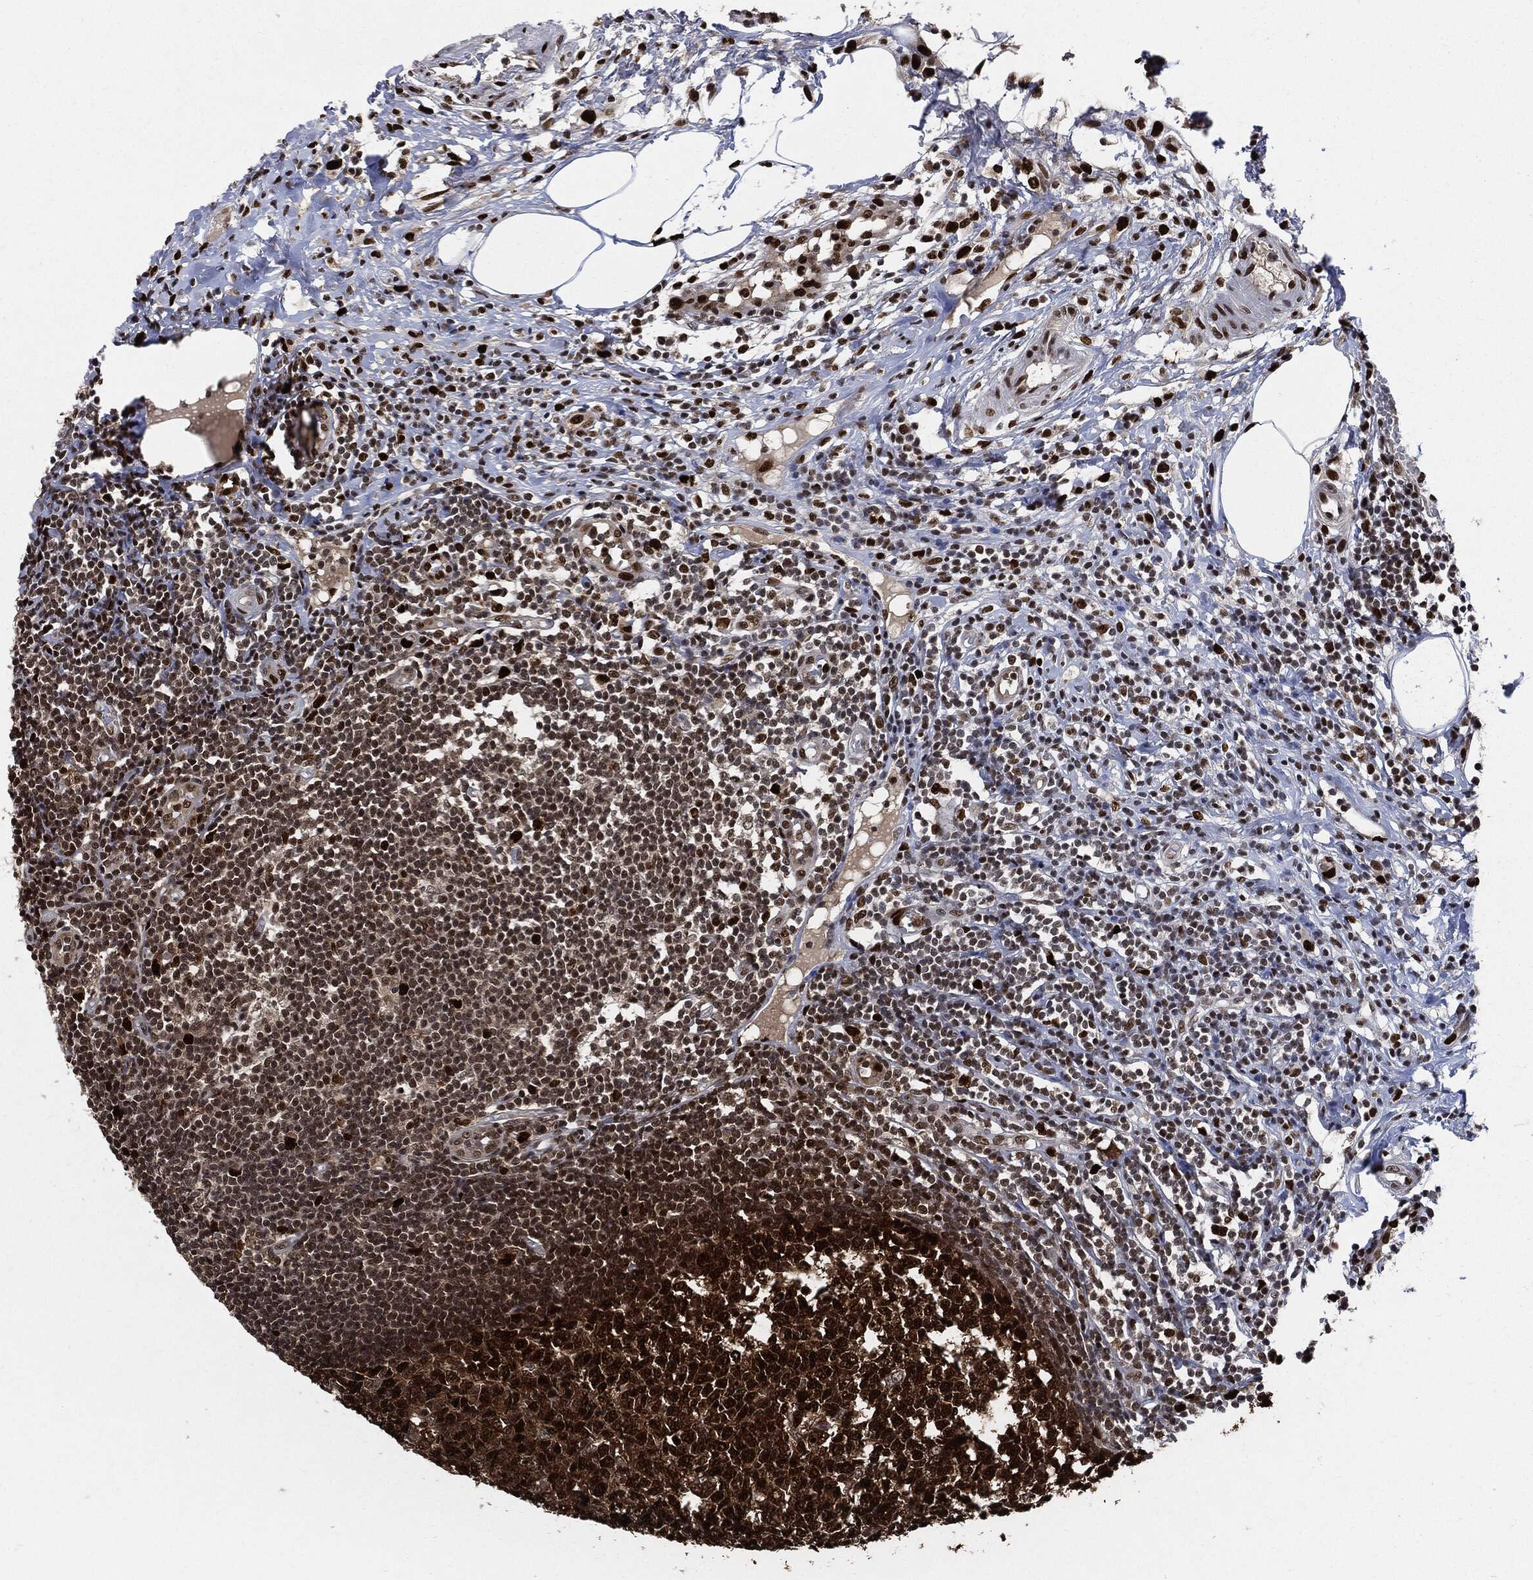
{"staining": {"intensity": "strong", "quantity": ">75%", "location": "nuclear"}, "tissue": "appendix", "cell_type": "Glandular cells", "image_type": "normal", "snomed": [{"axis": "morphology", "description": "Normal tissue, NOS"}, {"axis": "morphology", "description": "Inflammation, NOS"}, {"axis": "topography", "description": "Appendix"}], "caption": "Brown immunohistochemical staining in unremarkable appendix shows strong nuclear staining in about >75% of glandular cells.", "gene": "PCNA", "patient": {"sex": "male", "age": 16}}